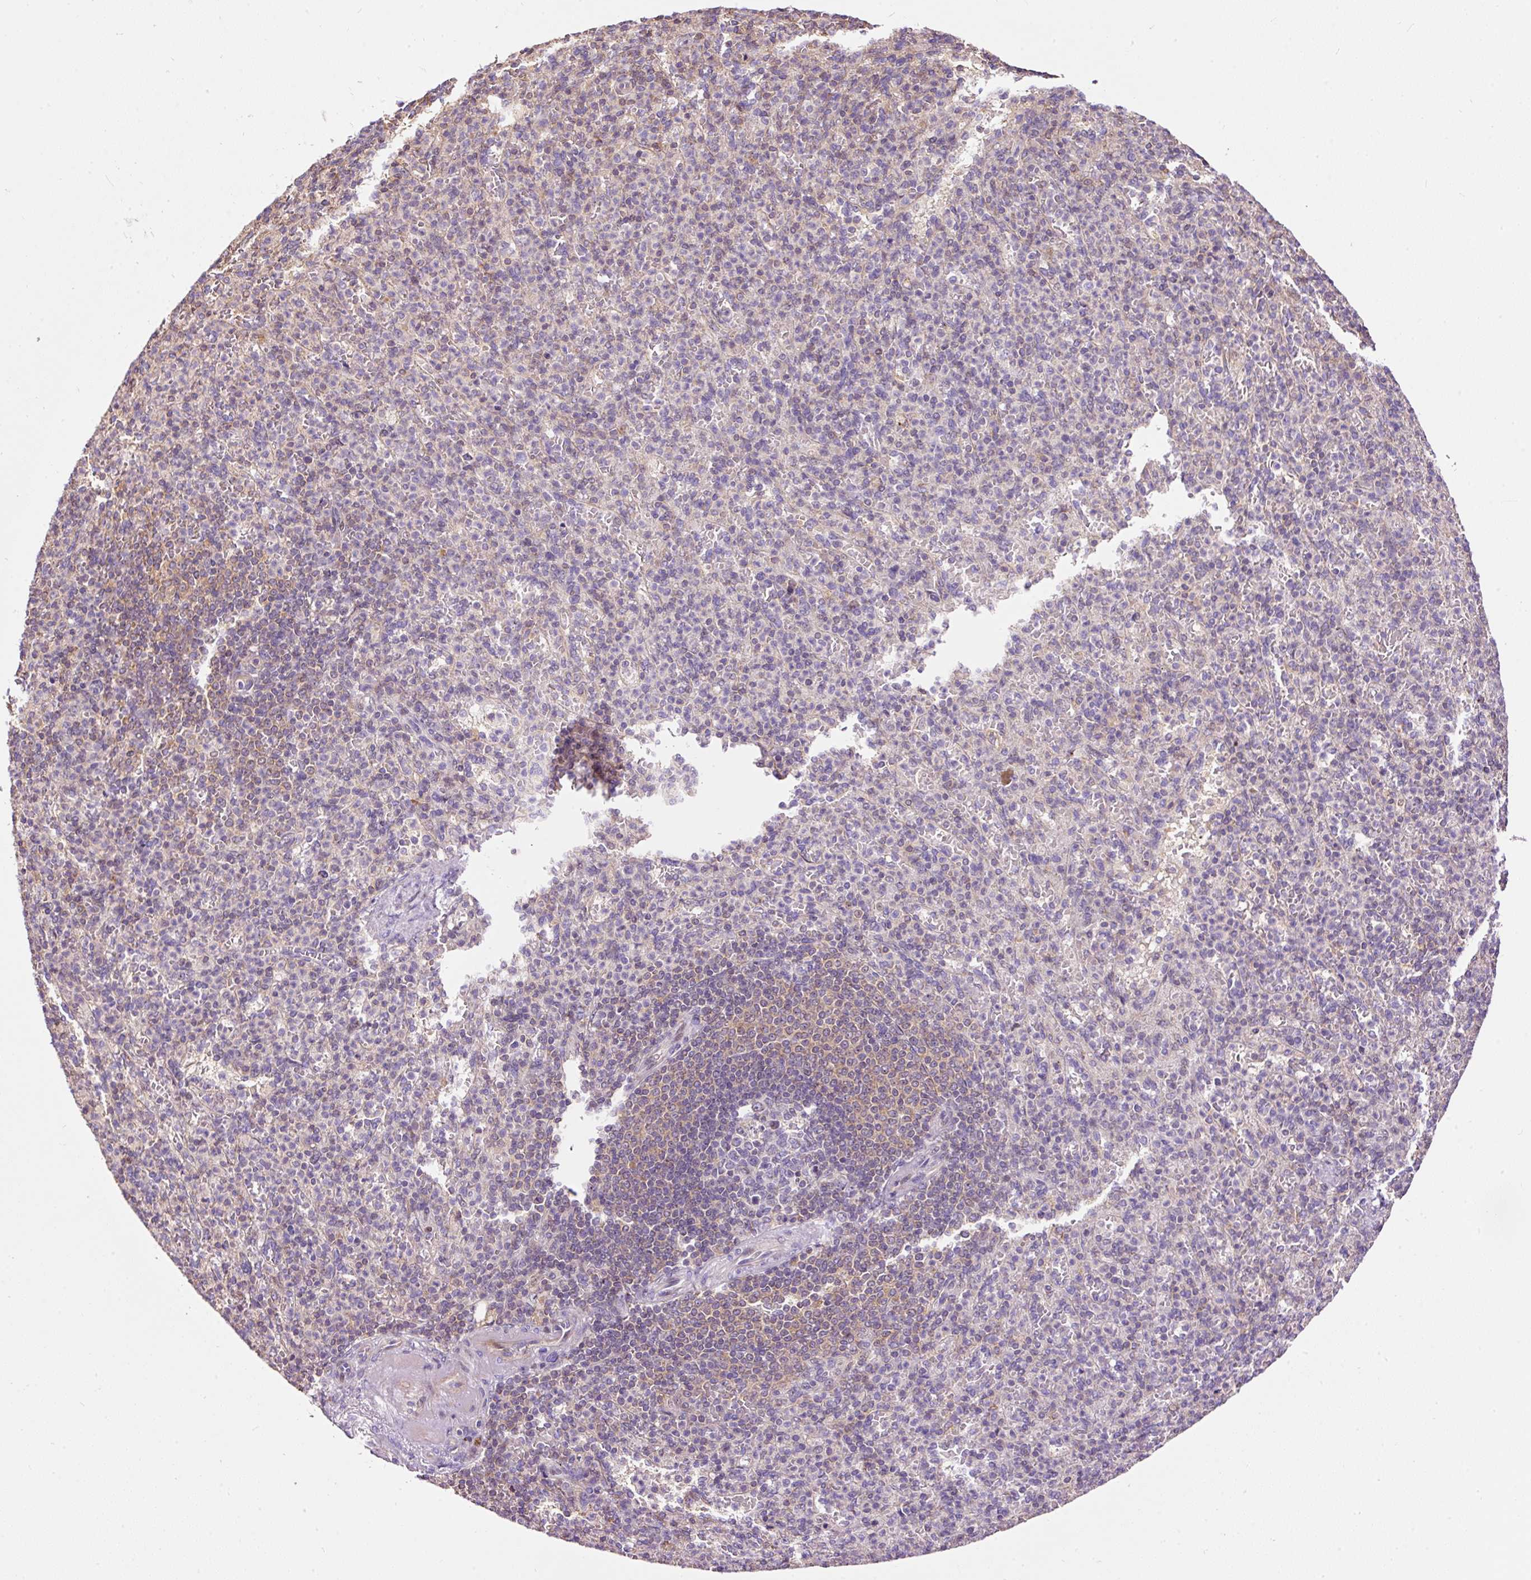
{"staining": {"intensity": "negative", "quantity": "none", "location": "none"}, "tissue": "spleen", "cell_type": "Cells in red pulp", "image_type": "normal", "snomed": [{"axis": "morphology", "description": "Normal tissue, NOS"}, {"axis": "topography", "description": "Spleen"}], "caption": "IHC of normal spleen exhibits no staining in cells in red pulp.", "gene": "BOLA3", "patient": {"sex": "female", "age": 74}}